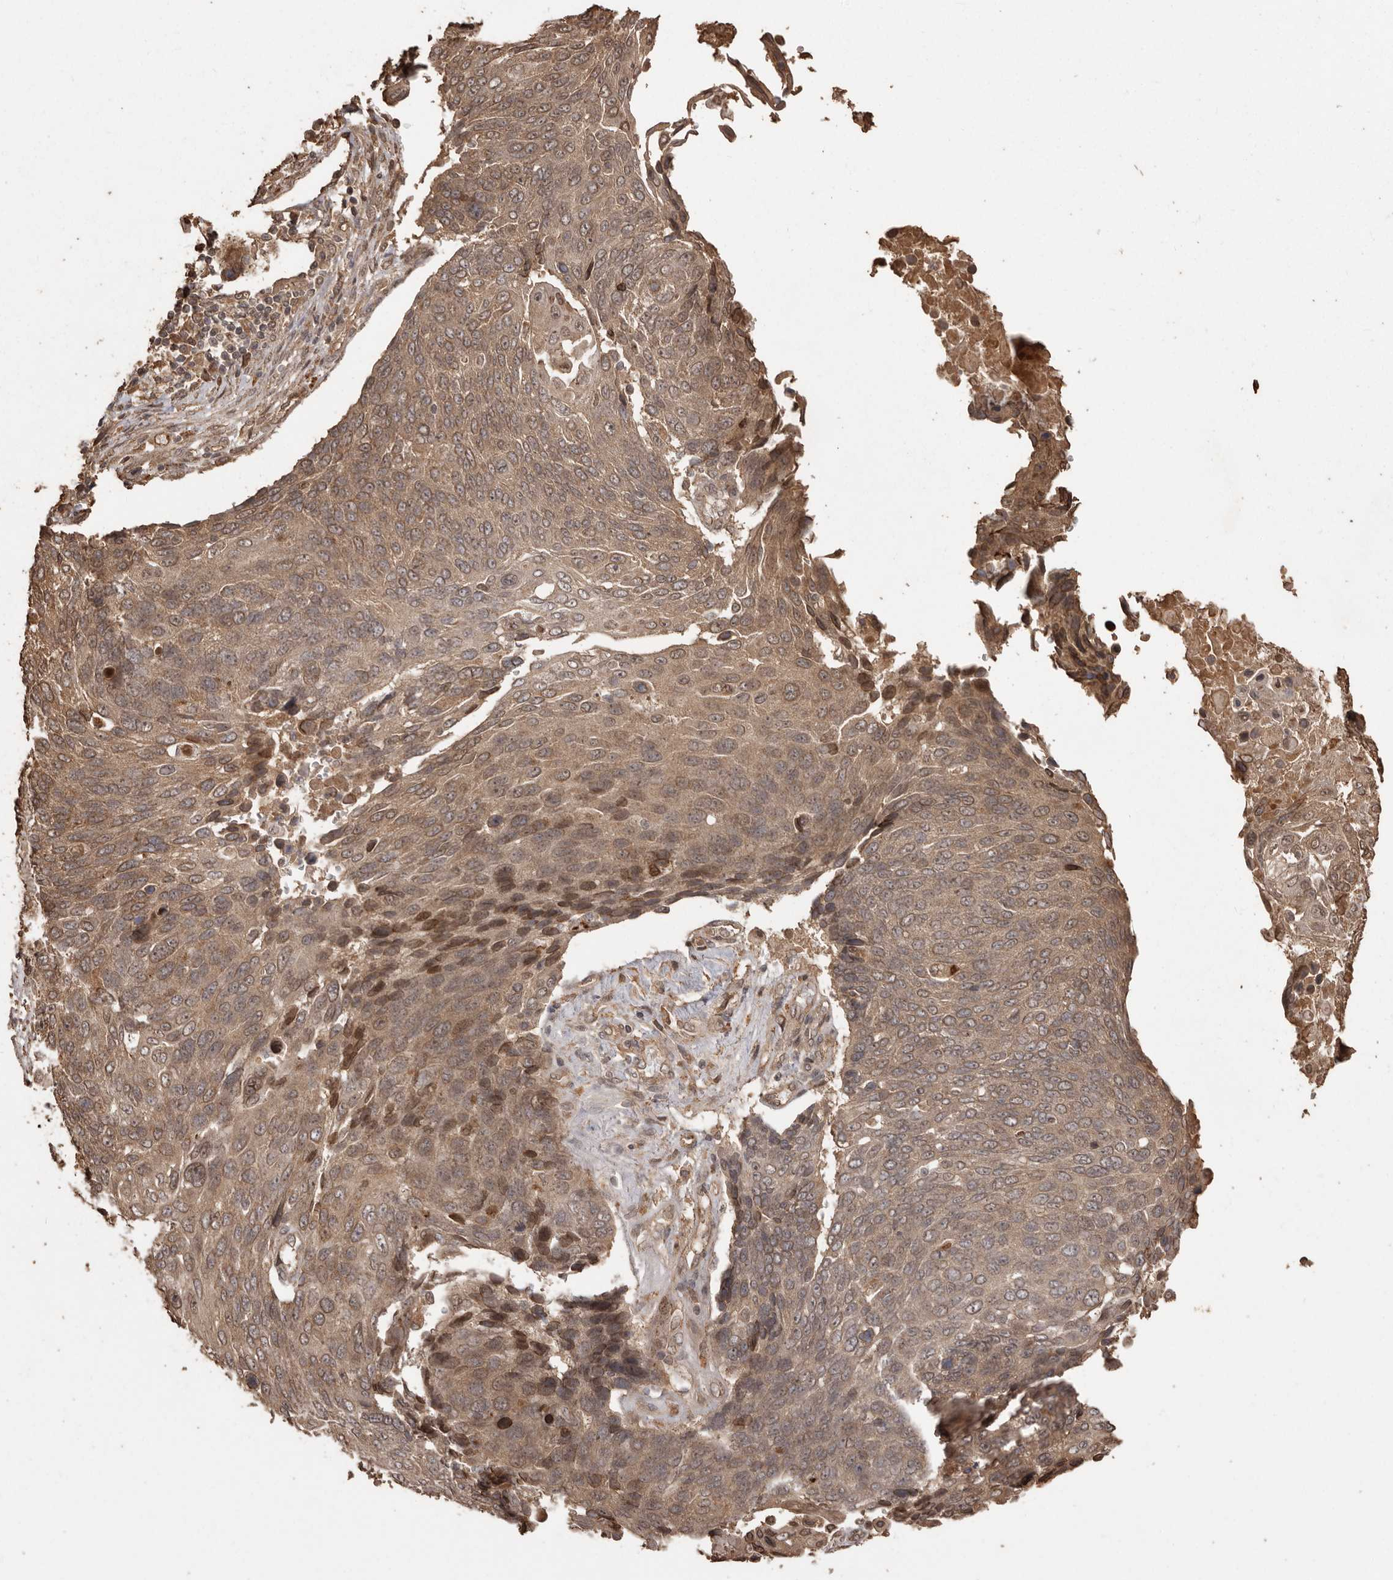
{"staining": {"intensity": "moderate", "quantity": ">75%", "location": "cytoplasmic/membranous,nuclear"}, "tissue": "lung cancer", "cell_type": "Tumor cells", "image_type": "cancer", "snomed": [{"axis": "morphology", "description": "Squamous cell carcinoma, NOS"}, {"axis": "topography", "description": "Lung"}], "caption": "Protein staining exhibits moderate cytoplasmic/membranous and nuclear expression in approximately >75% of tumor cells in lung squamous cell carcinoma.", "gene": "NUP43", "patient": {"sex": "male", "age": 66}}